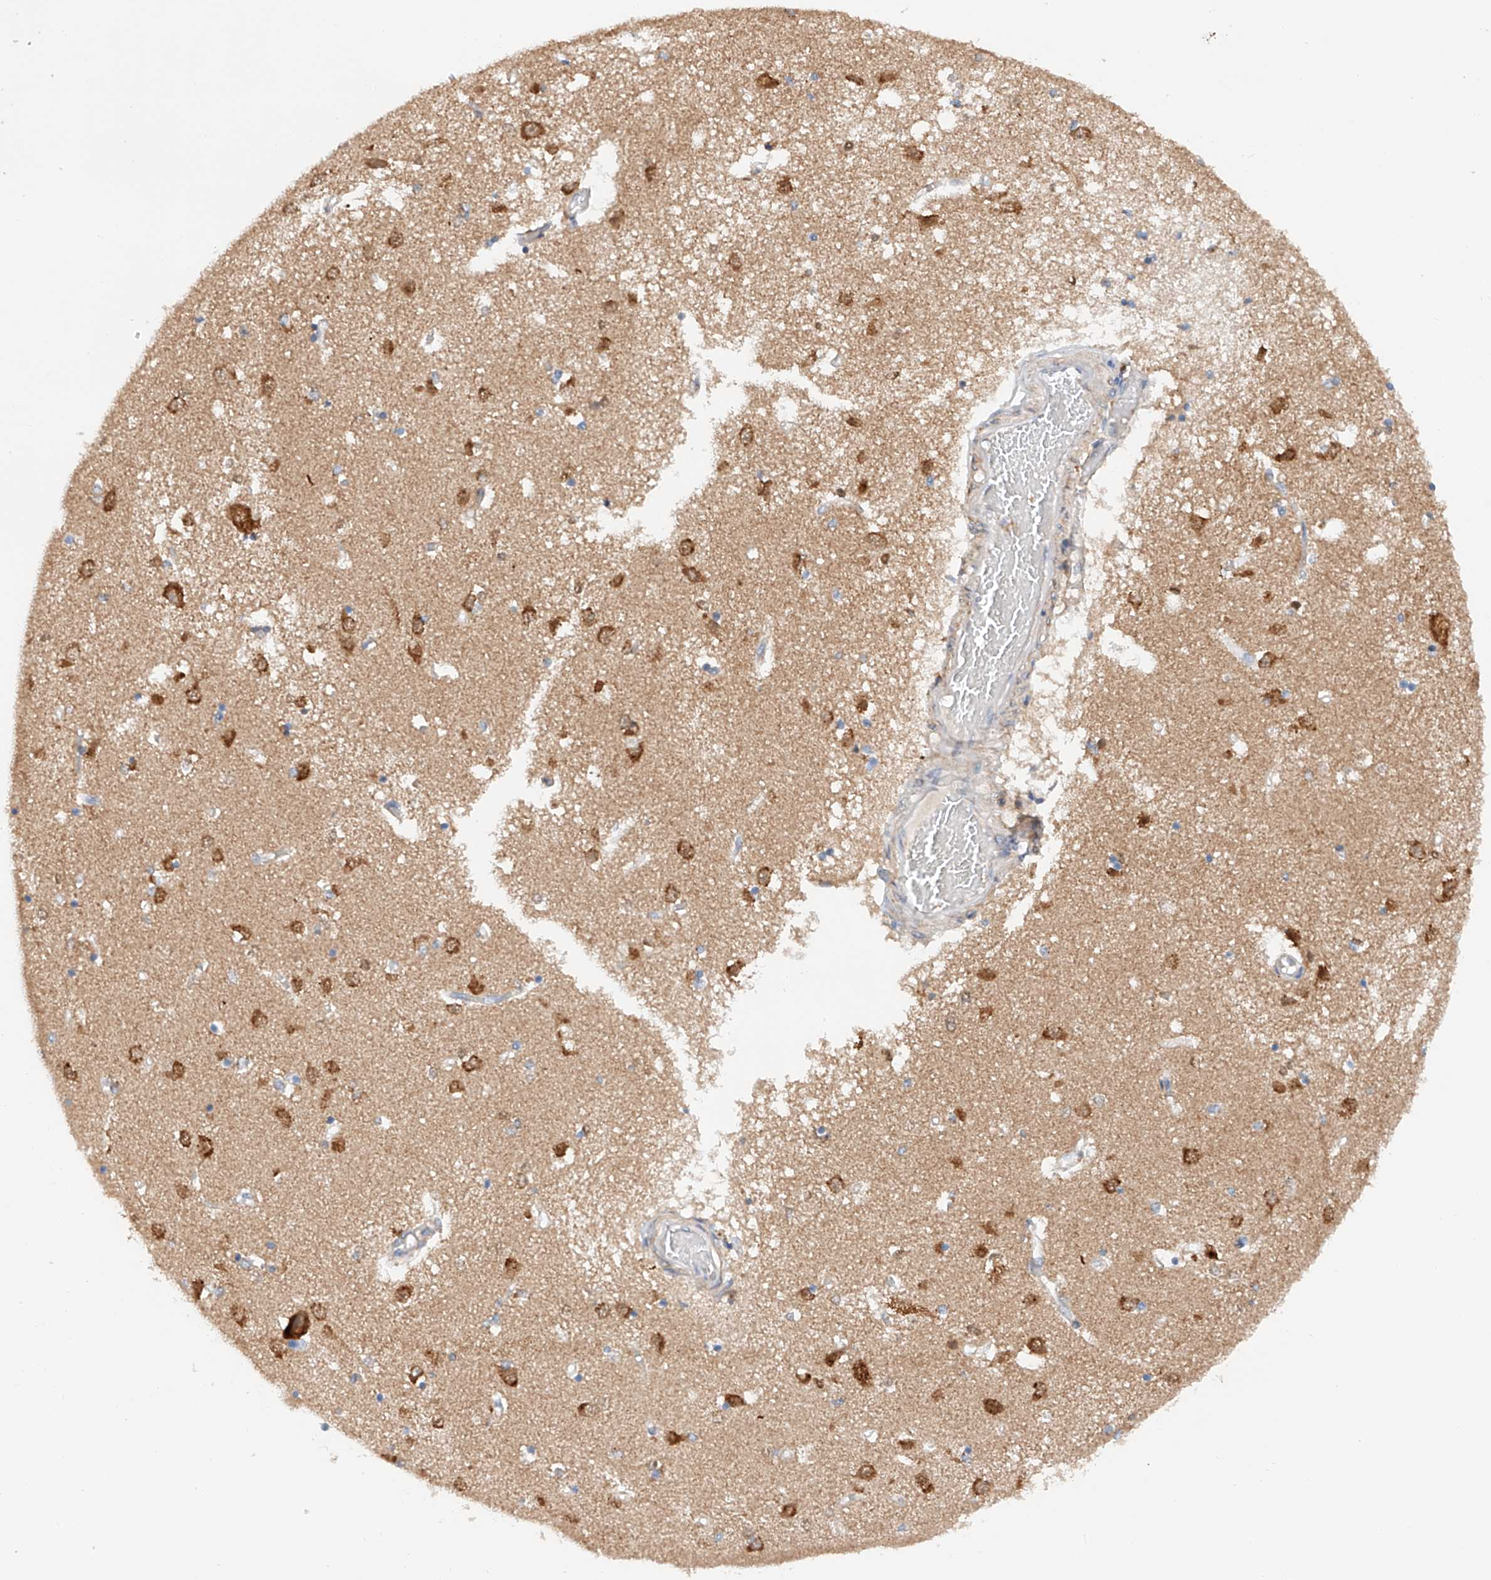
{"staining": {"intensity": "weak", "quantity": "<25%", "location": "cytoplasmic/membranous"}, "tissue": "caudate", "cell_type": "Glial cells", "image_type": "normal", "snomed": [{"axis": "morphology", "description": "Normal tissue, NOS"}, {"axis": "topography", "description": "Lateral ventricle wall"}], "caption": "DAB (3,3'-diaminobenzidine) immunohistochemical staining of unremarkable human caudate demonstrates no significant positivity in glial cells.", "gene": "MFN2", "patient": {"sex": "male", "age": 45}}